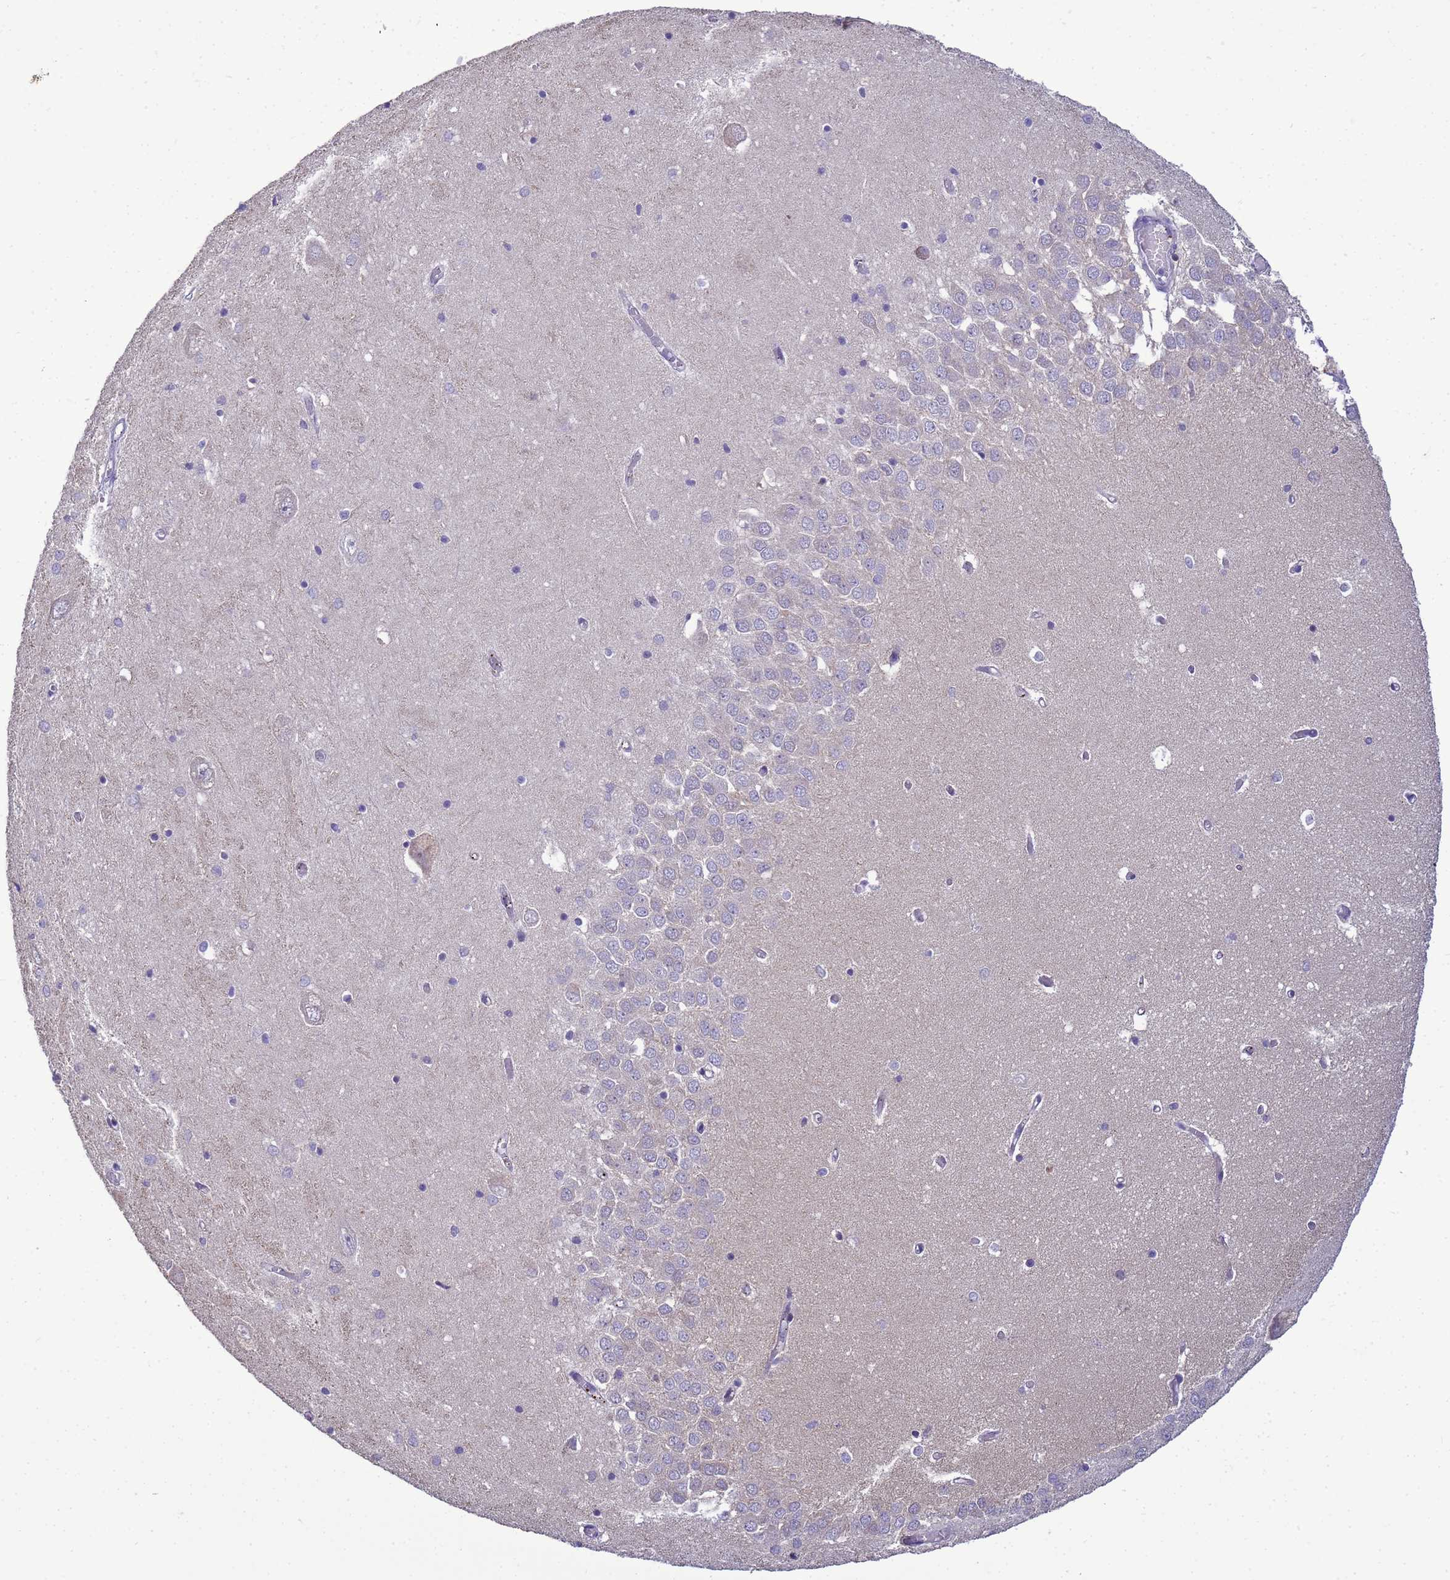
{"staining": {"intensity": "negative", "quantity": "none", "location": "none"}, "tissue": "hippocampus", "cell_type": "Glial cells", "image_type": "normal", "snomed": [{"axis": "morphology", "description": "Normal tissue, NOS"}, {"axis": "topography", "description": "Hippocampus"}], "caption": "There is no significant staining in glial cells of hippocampus. (DAB (3,3'-diaminobenzidine) immunohistochemistry (IHC) with hematoxylin counter stain).", "gene": "TMEM74B", "patient": {"sex": "male", "age": 70}}